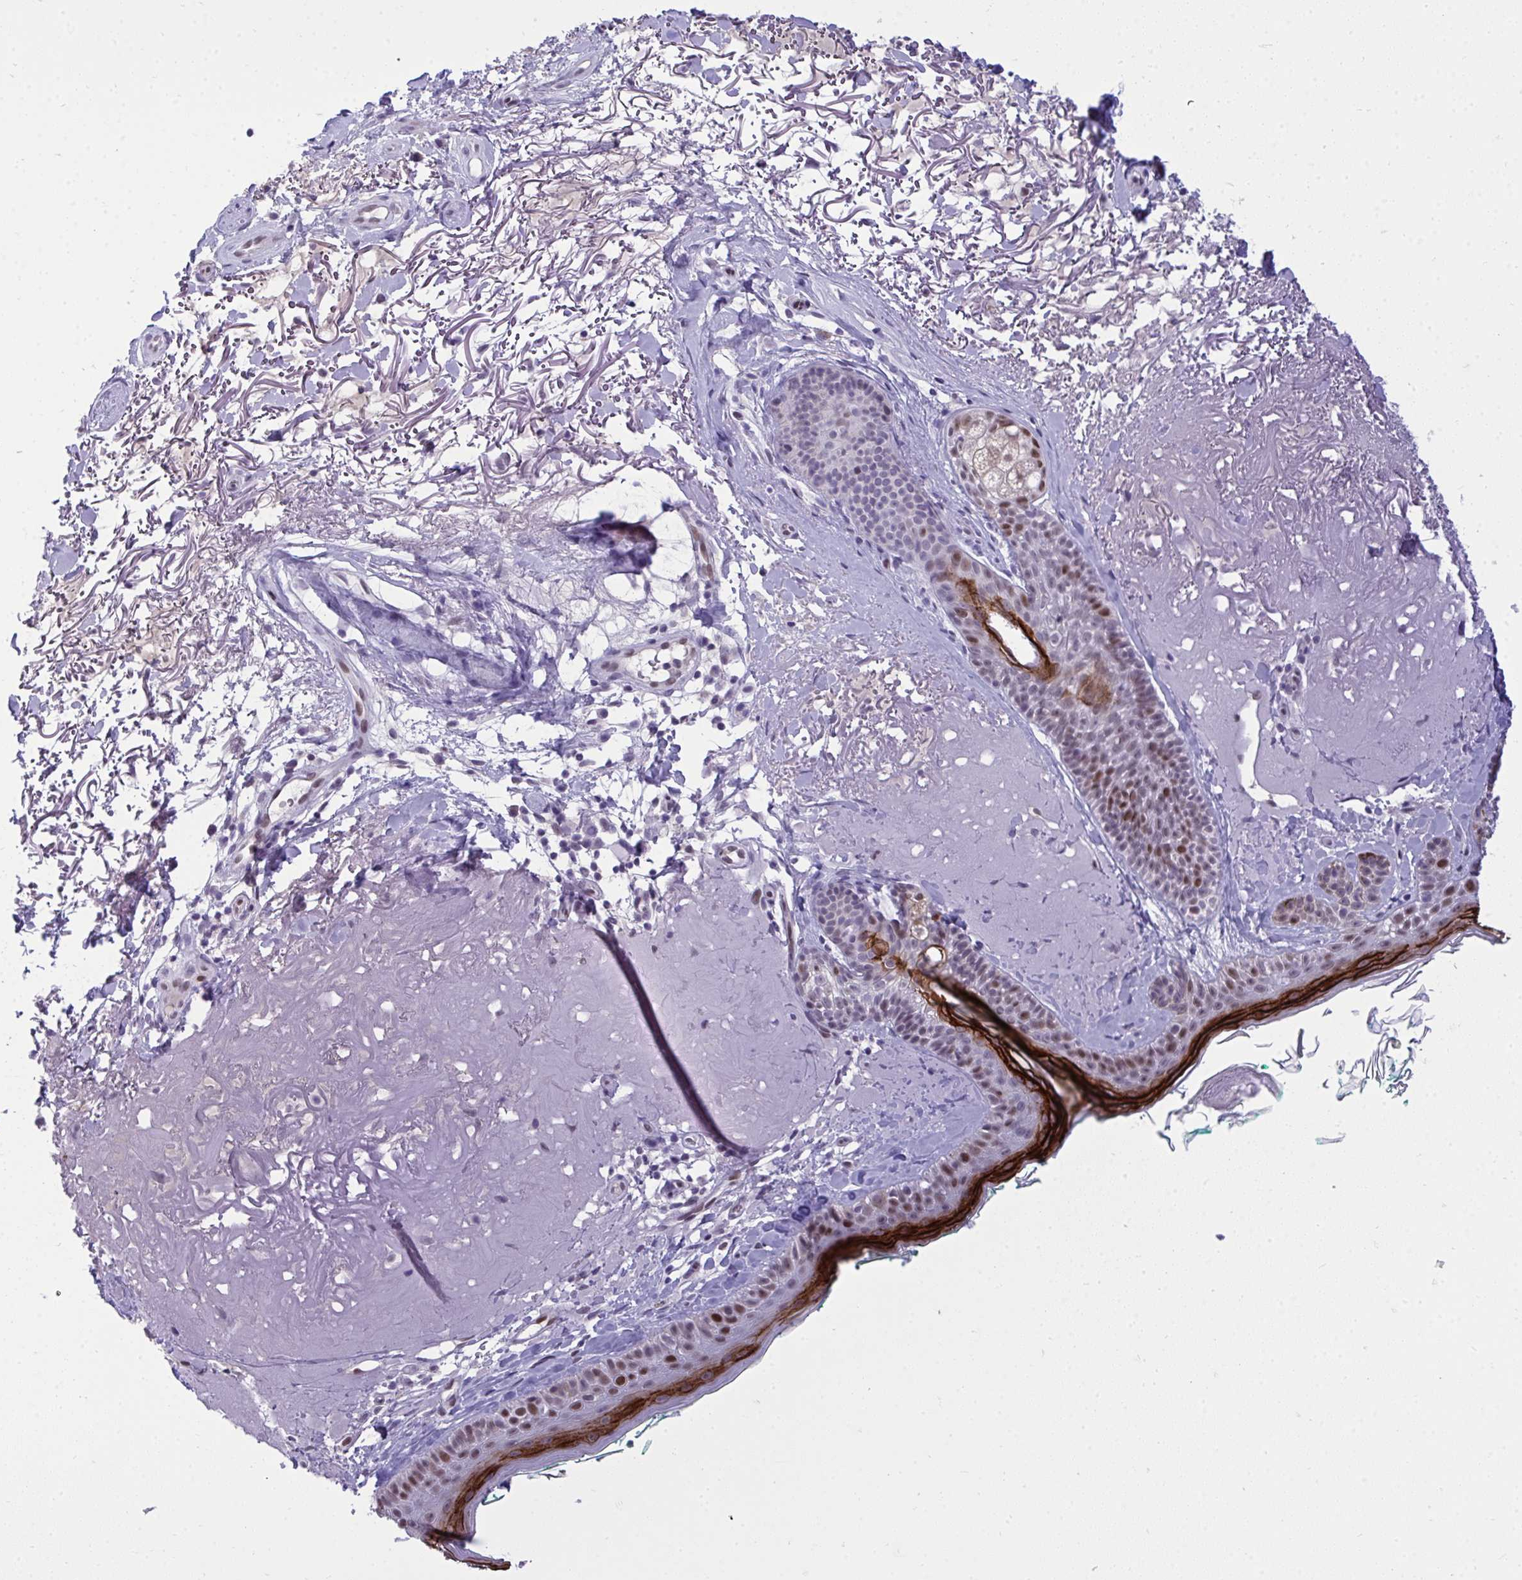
{"staining": {"intensity": "negative", "quantity": "none", "location": "none"}, "tissue": "skin", "cell_type": "Fibroblasts", "image_type": "normal", "snomed": [{"axis": "morphology", "description": "Normal tissue, NOS"}, {"axis": "topography", "description": "Skin"}], "caption": "Fibroblasts show no significant expression in benign skin. (DAB immunohistochemistry visualized using brightfield microscopy, high magnification).", "gene": "TEAD4", "patient": {"sex": "male", "age": 73}}